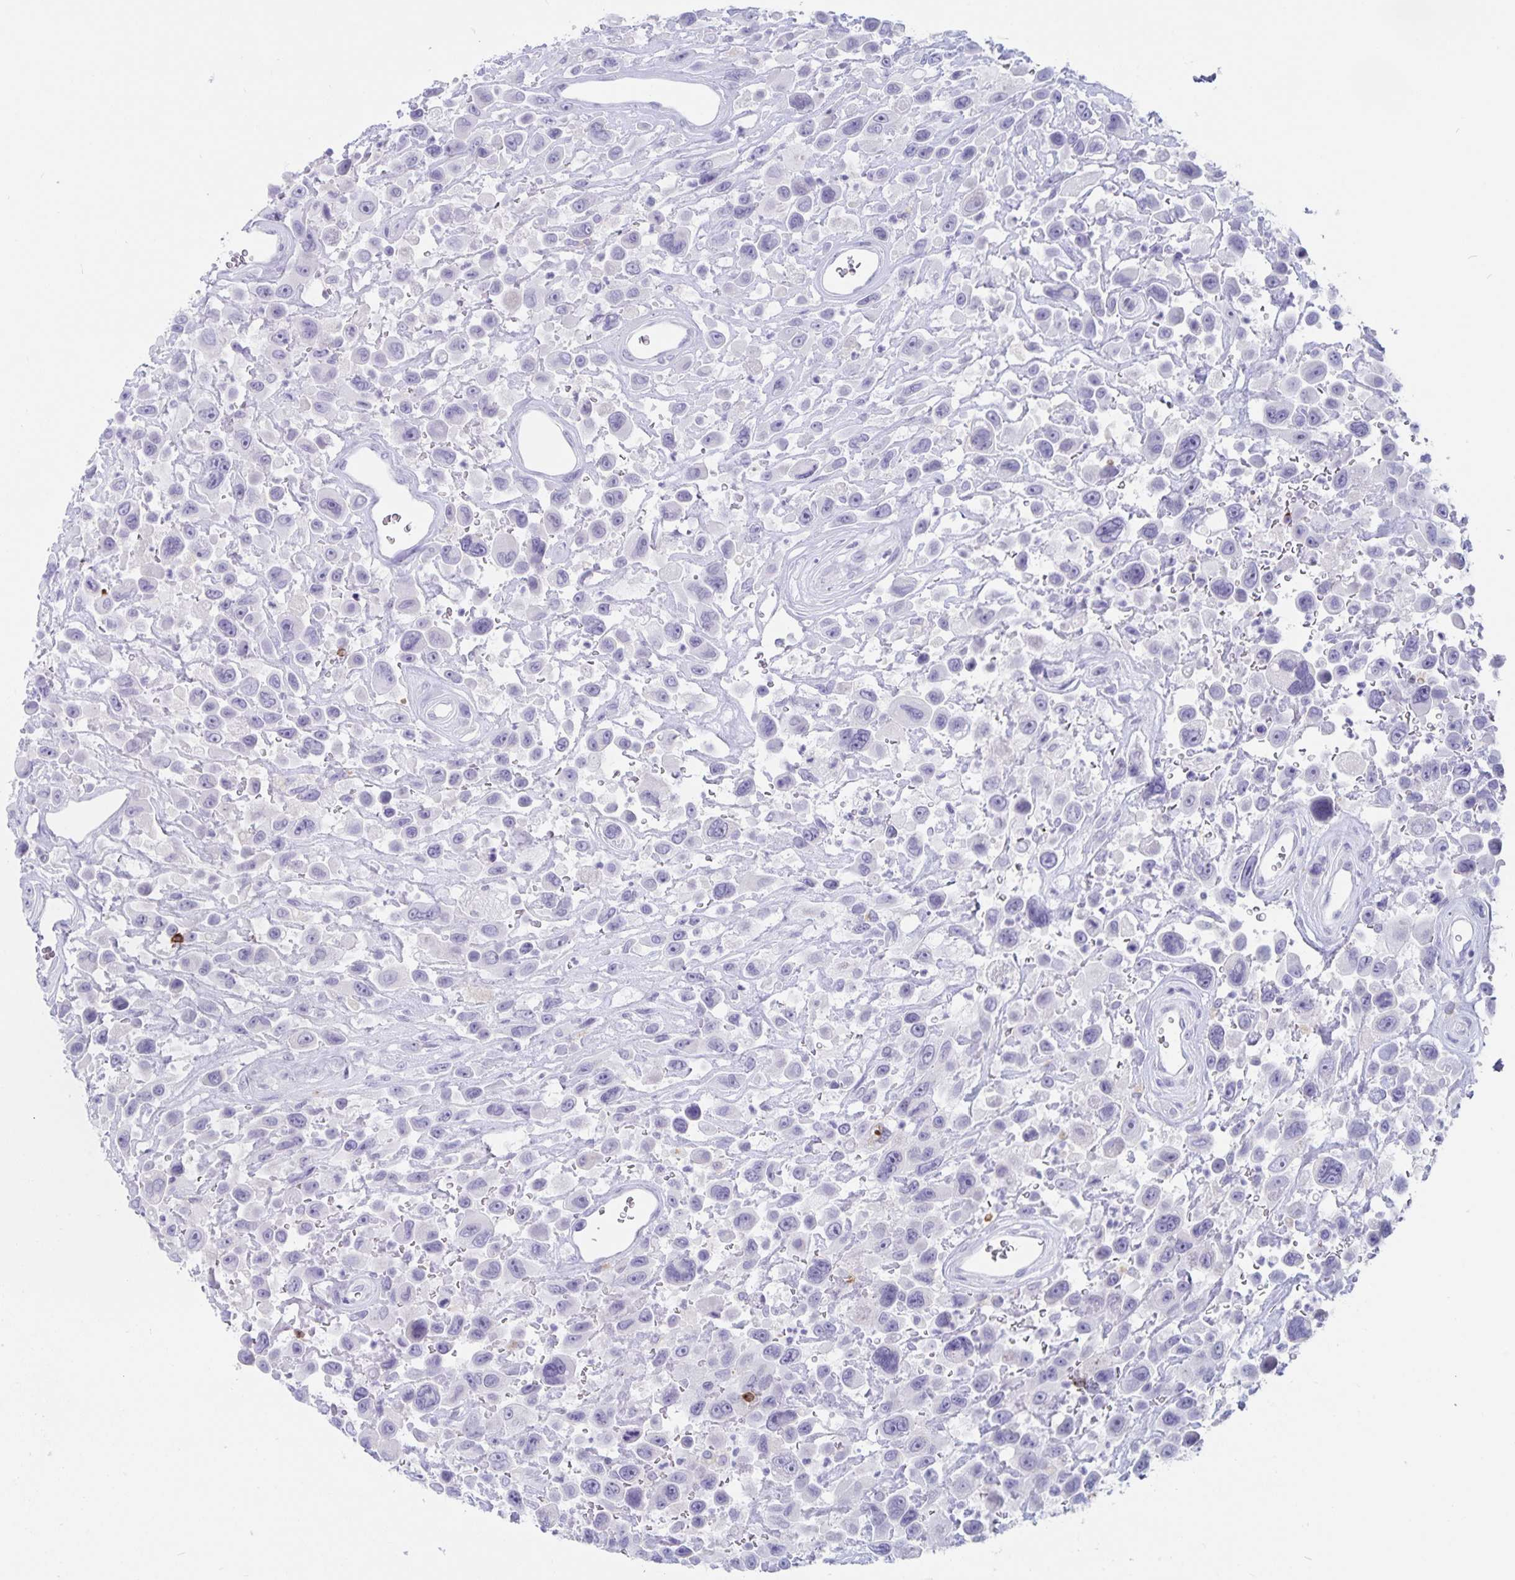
{"staining": {"intensity": "negative", "quantity": "none", "location": "none"}, "tissue": "urothelial cancer", "cell_type": "Tumor cells", "image_type": "cancer", "snomed": [{"axis": "morphology", "description": "Urothelial carcinoma, High grade"}, {"axis": "topography", "description": "Urinary bladder"}], "caption": "DAB immunohistochemical staining of human high-grade urothelial carcinoma shows no significant staining in tumor cells.", "gene": "GNLY", "patient": {"sex": "male", "age": 53}}